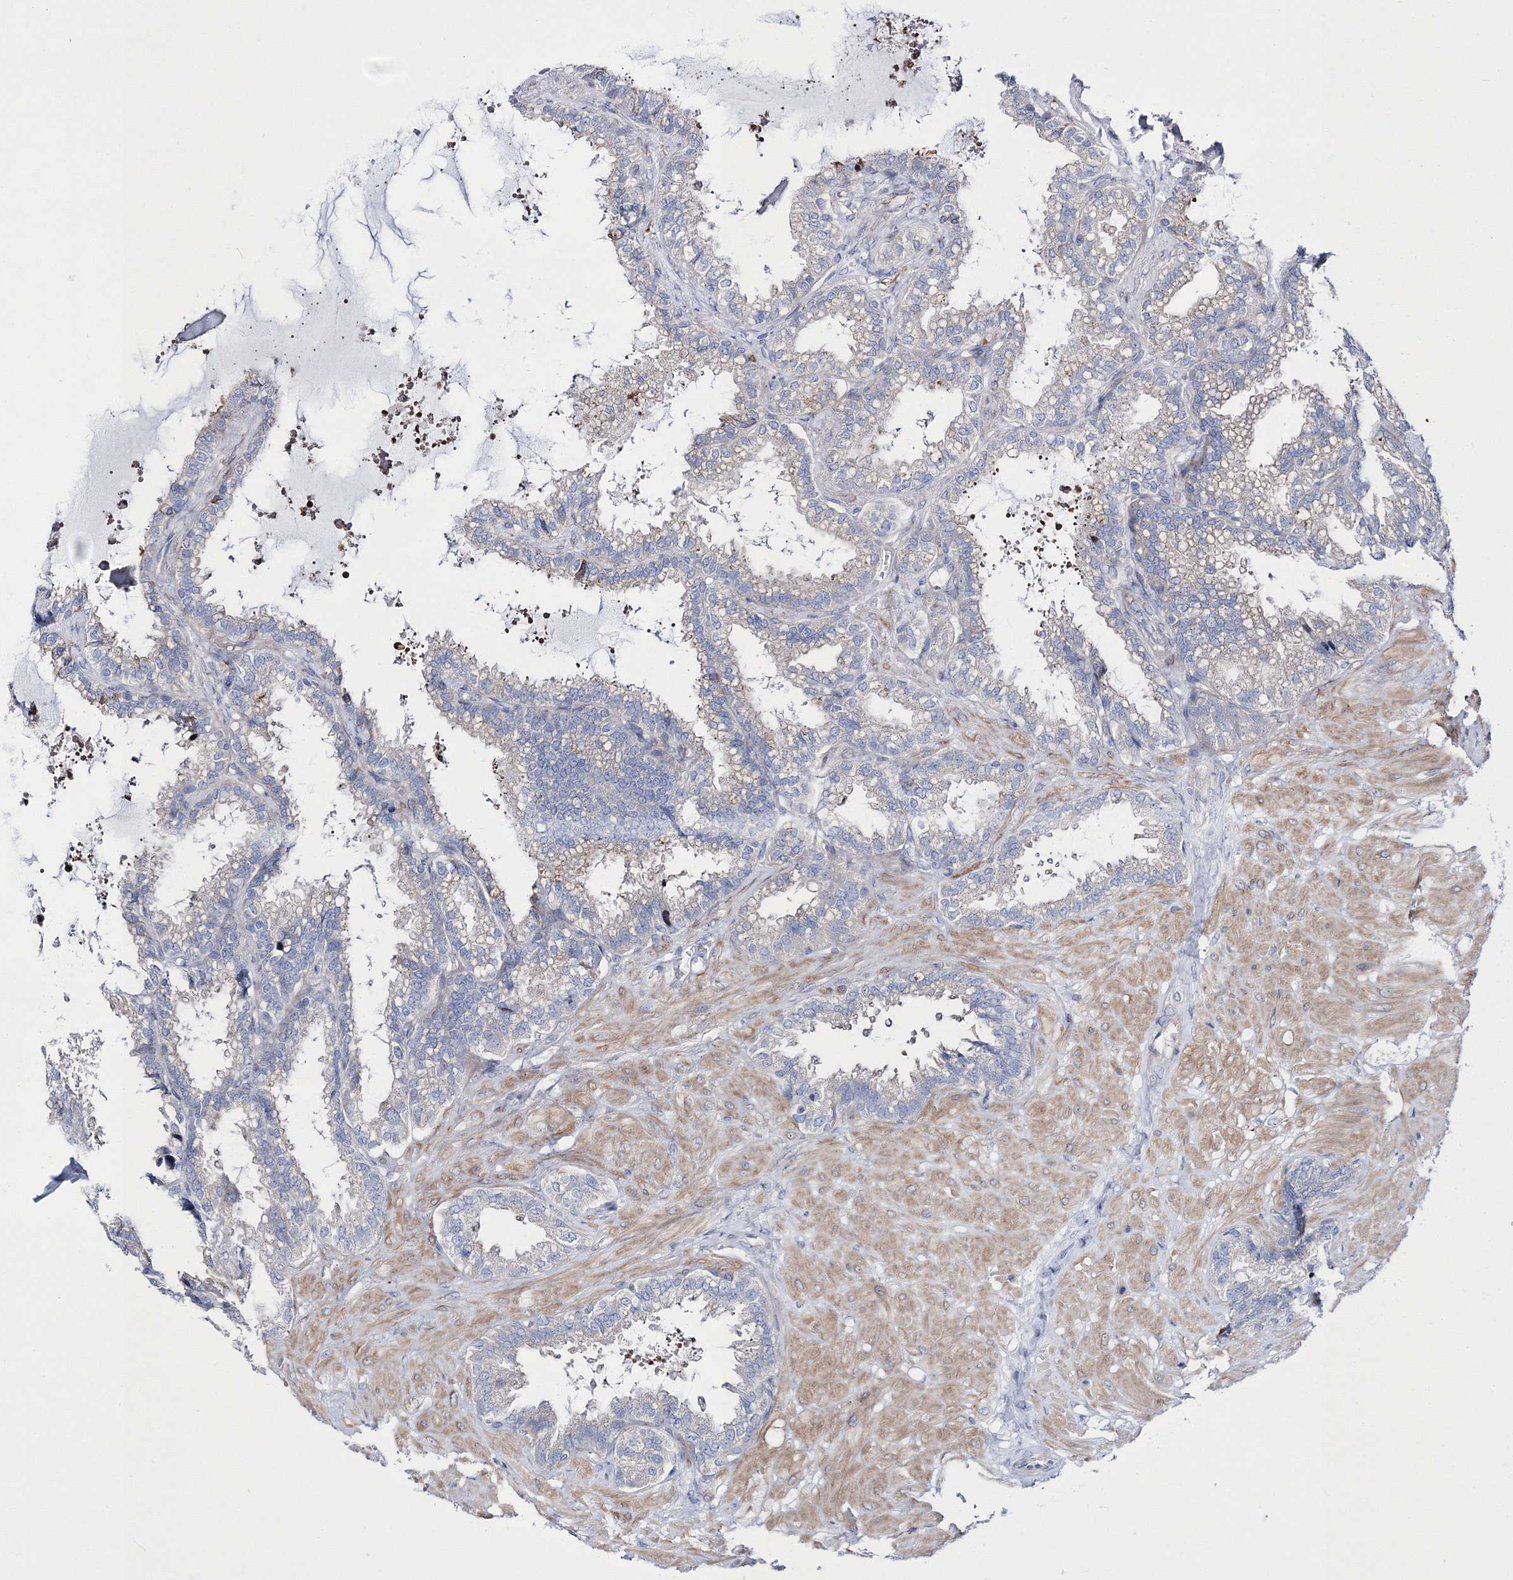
{"staining": {"intensity": "negative", "quantity": "none", "location": "none"}, "tissue": "seminal vesicle", "cell_type": "Glandular cells", "image_type": "normal", "snomed": [{"axis": "morphology", "description": "Normal tissue, NOS"}, {"axis": "topography", "description": "Seminal veicle"}], "caption": "There is no significant staining in glandular cells of seminal vesicle. Brightfield microscopy of immunohistochemistry stained with DAB (3,3'-diaminobenzidine) (brown) and hematoxylin (blue), captured at high magnification.", "gene": "ARHGAP32", "patient": {"sex": "male", "age": 46}}